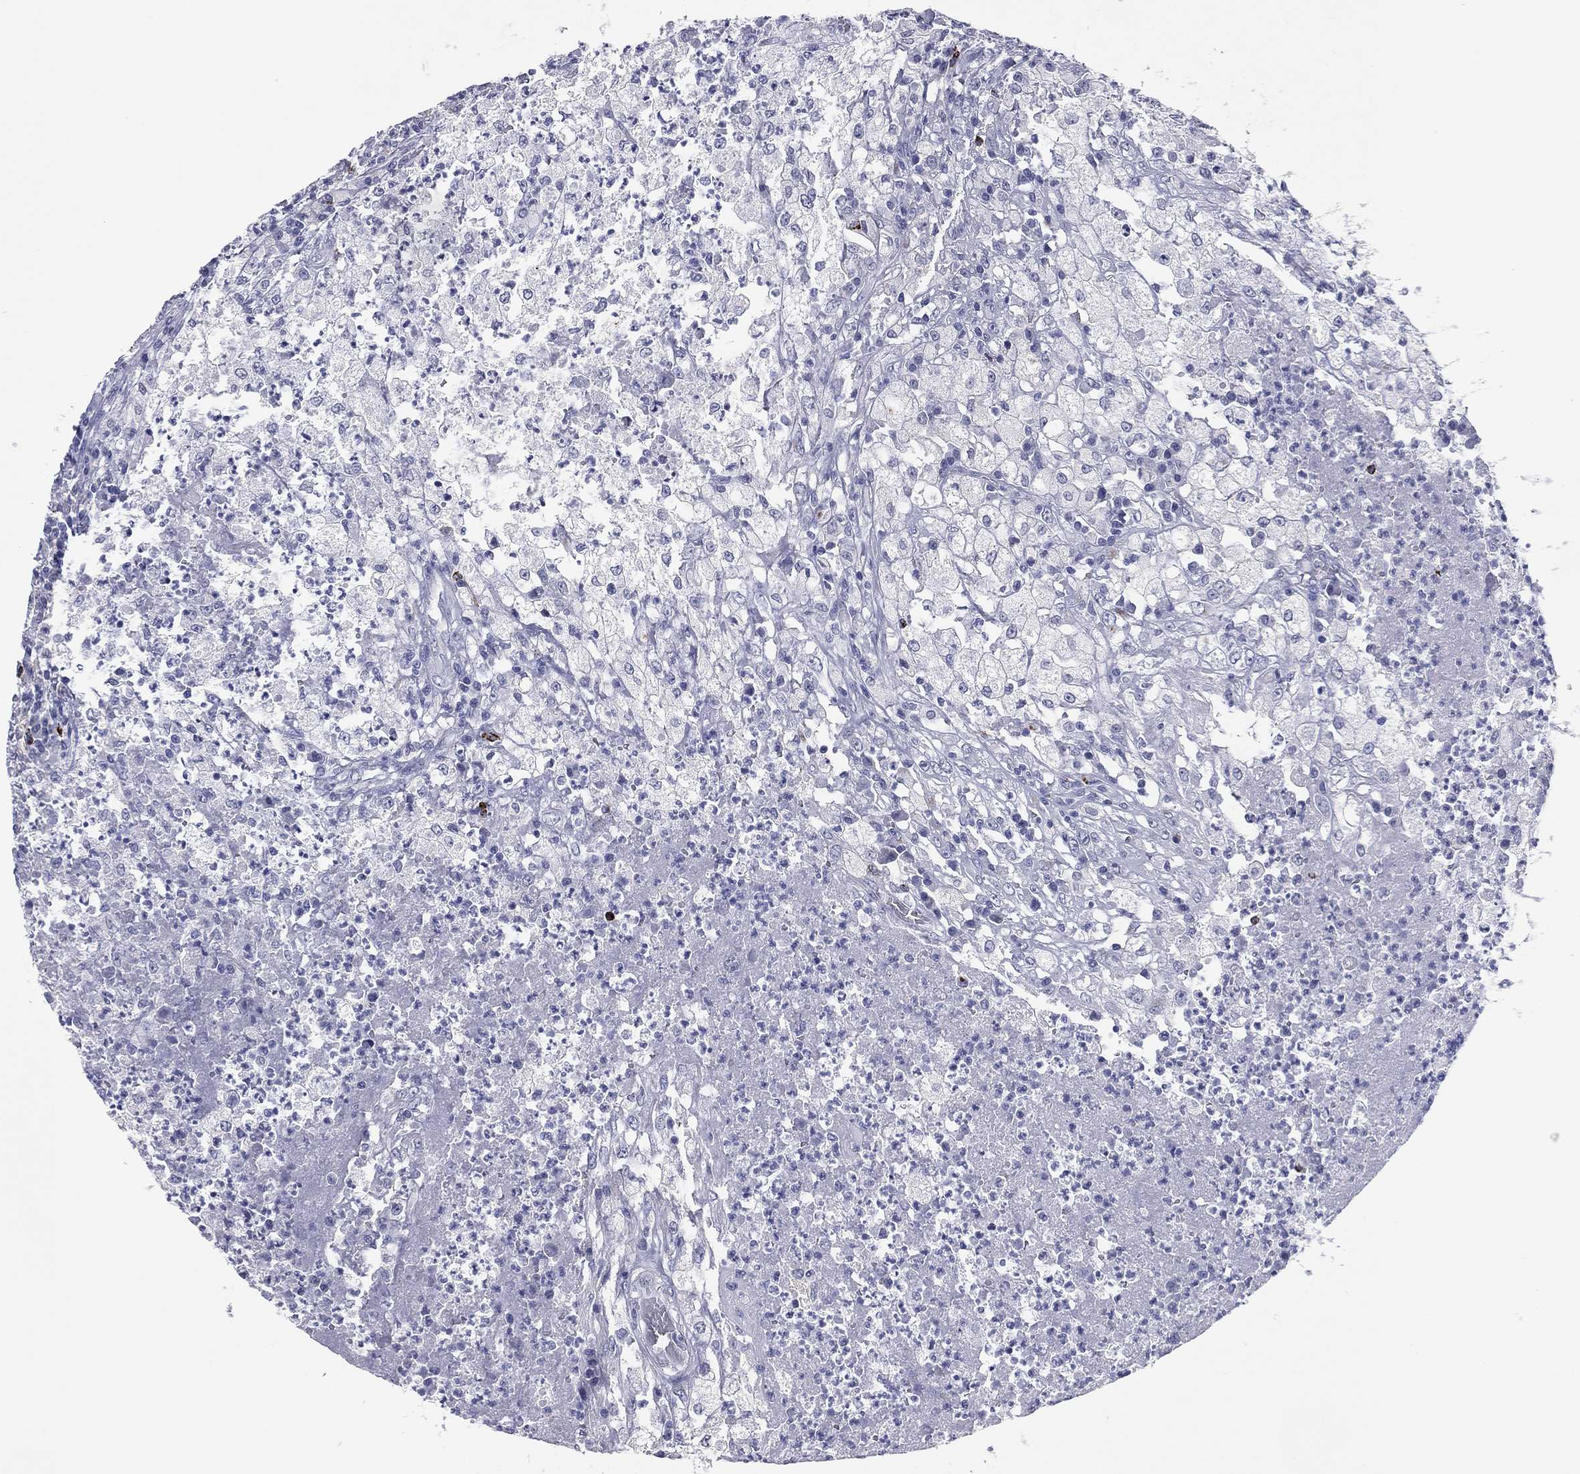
{"staining": {"intensity": "negative", "quantity": "none", "location": "none"}, "tissue": "testis cancer", "cell_type": "Tumor cells", "image_type": "cancer", "snomed": [{"axis": "morphology", "description": "Necrosis, NOS"}, {"axis": "morphology", "description": "Carcinoma, Embryonal, NOS"}, {"axis": "topography", "description": "Testis"}], "caption": "Immunohistochemical staining of testis cancer (embryonal carcinoma) displays no significant expression in tumor cells. (DAB (3,3'-diaminobenzidine) immunohistochemistry with hematoxylin counter stain).", "gene": "HLA-DOA", "patient": {"sex": "male", "age": 19}}